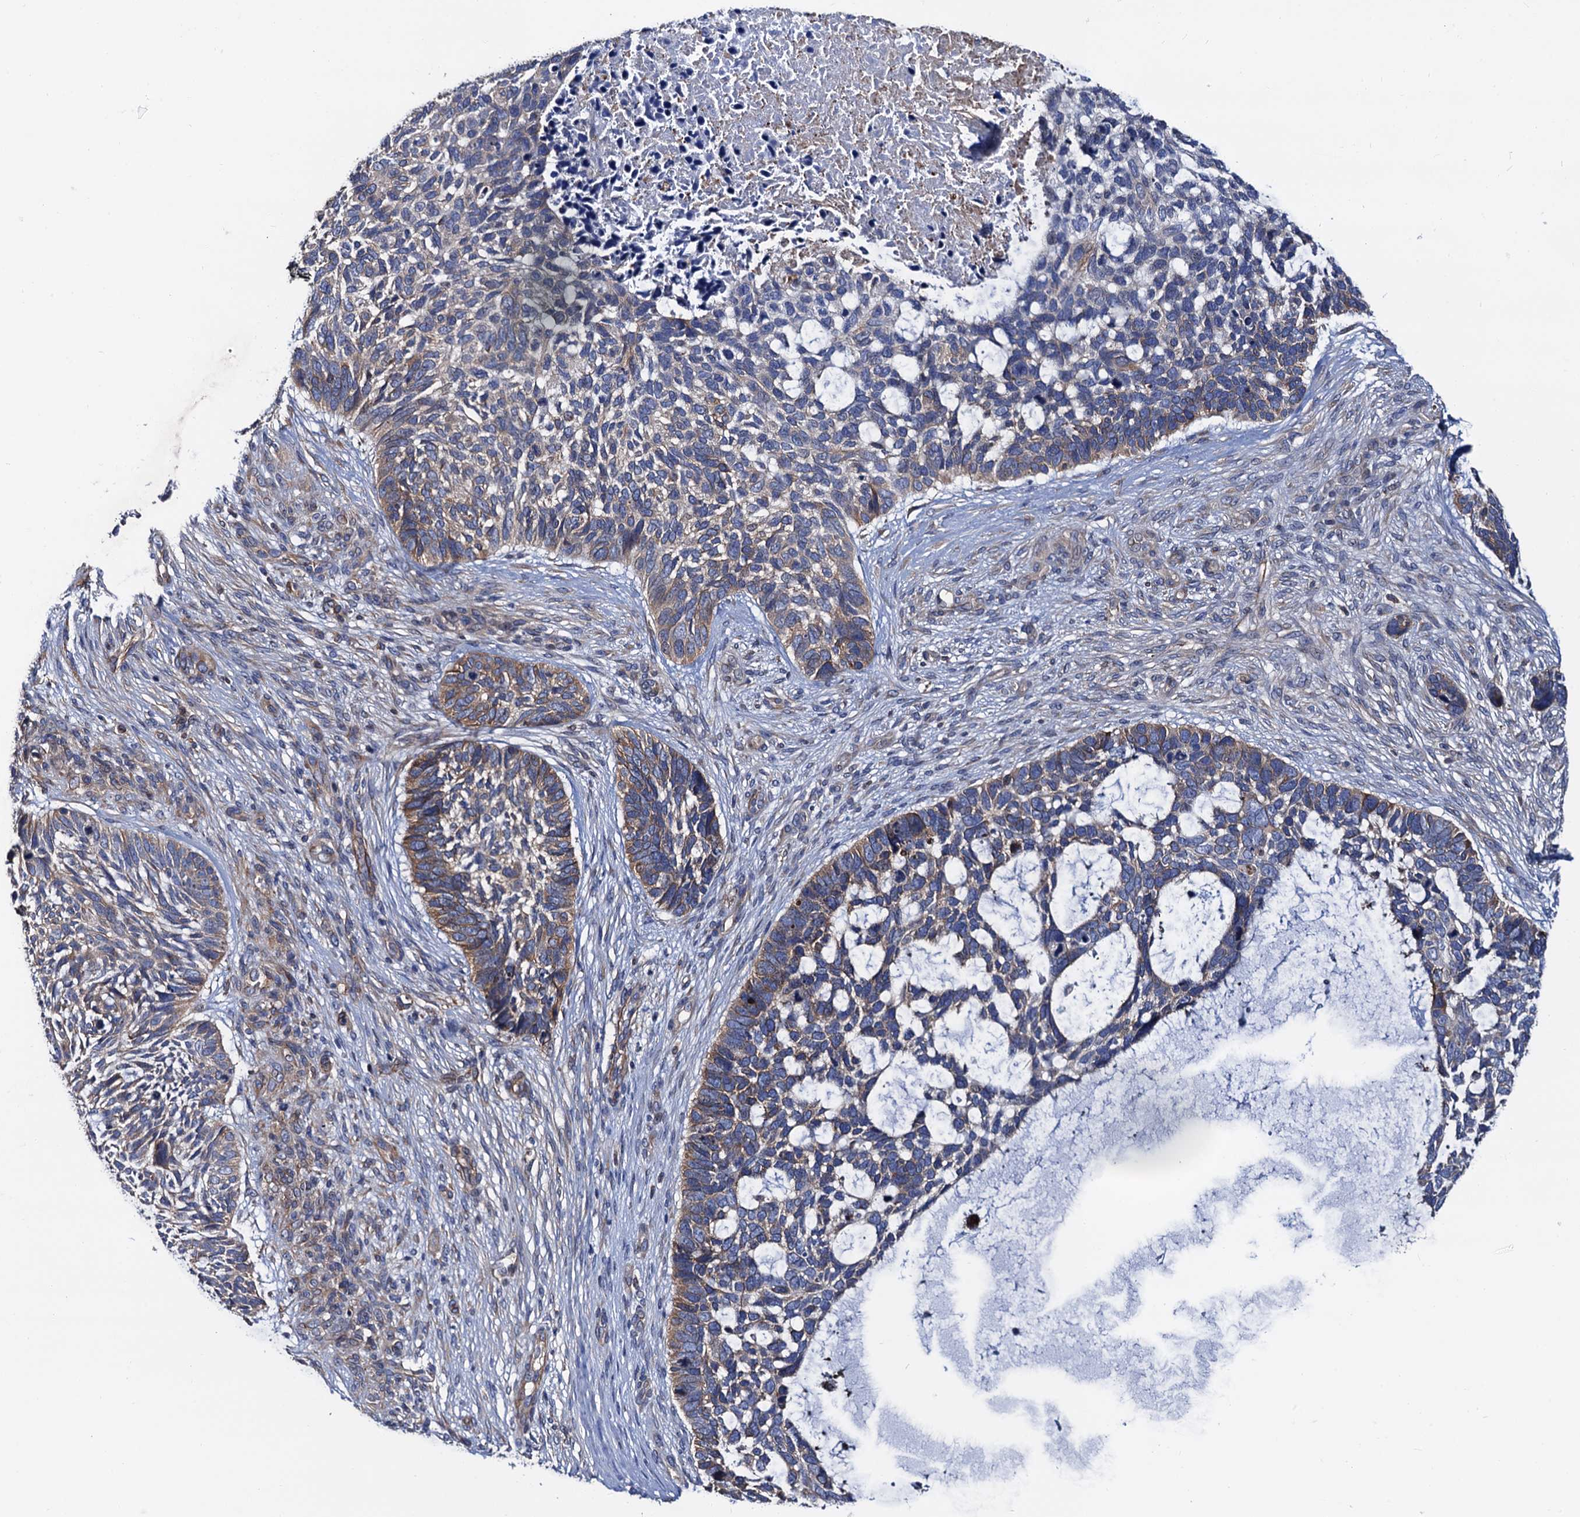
{"staining": {"intensity": "moderate", "quantity": "25%-75%", "location": "cytoplasmic/membranous"}, "tissue": "skin cancer", "cell_type": "Tumor cells", "image_type": "cancer", "snomed": [{"axis": "morphology", "description": "Basal cell carcinoma"}, {"axis": "topography", "description": "Skin"}], "caption": "Brown immunohistochemical staining in human skin cancer demonstrates moderate cytoplasmic/membranous staining in approximately 25%-75% of tumor cells. Using DAB (3,3'-diaminobenzidine) (brown) and hematoxylin (blue) stains, captured at high magnification using brightfield microscopy.", "gene": "ZDHHC18", "patient": {"sex": "male", "age": 88}}